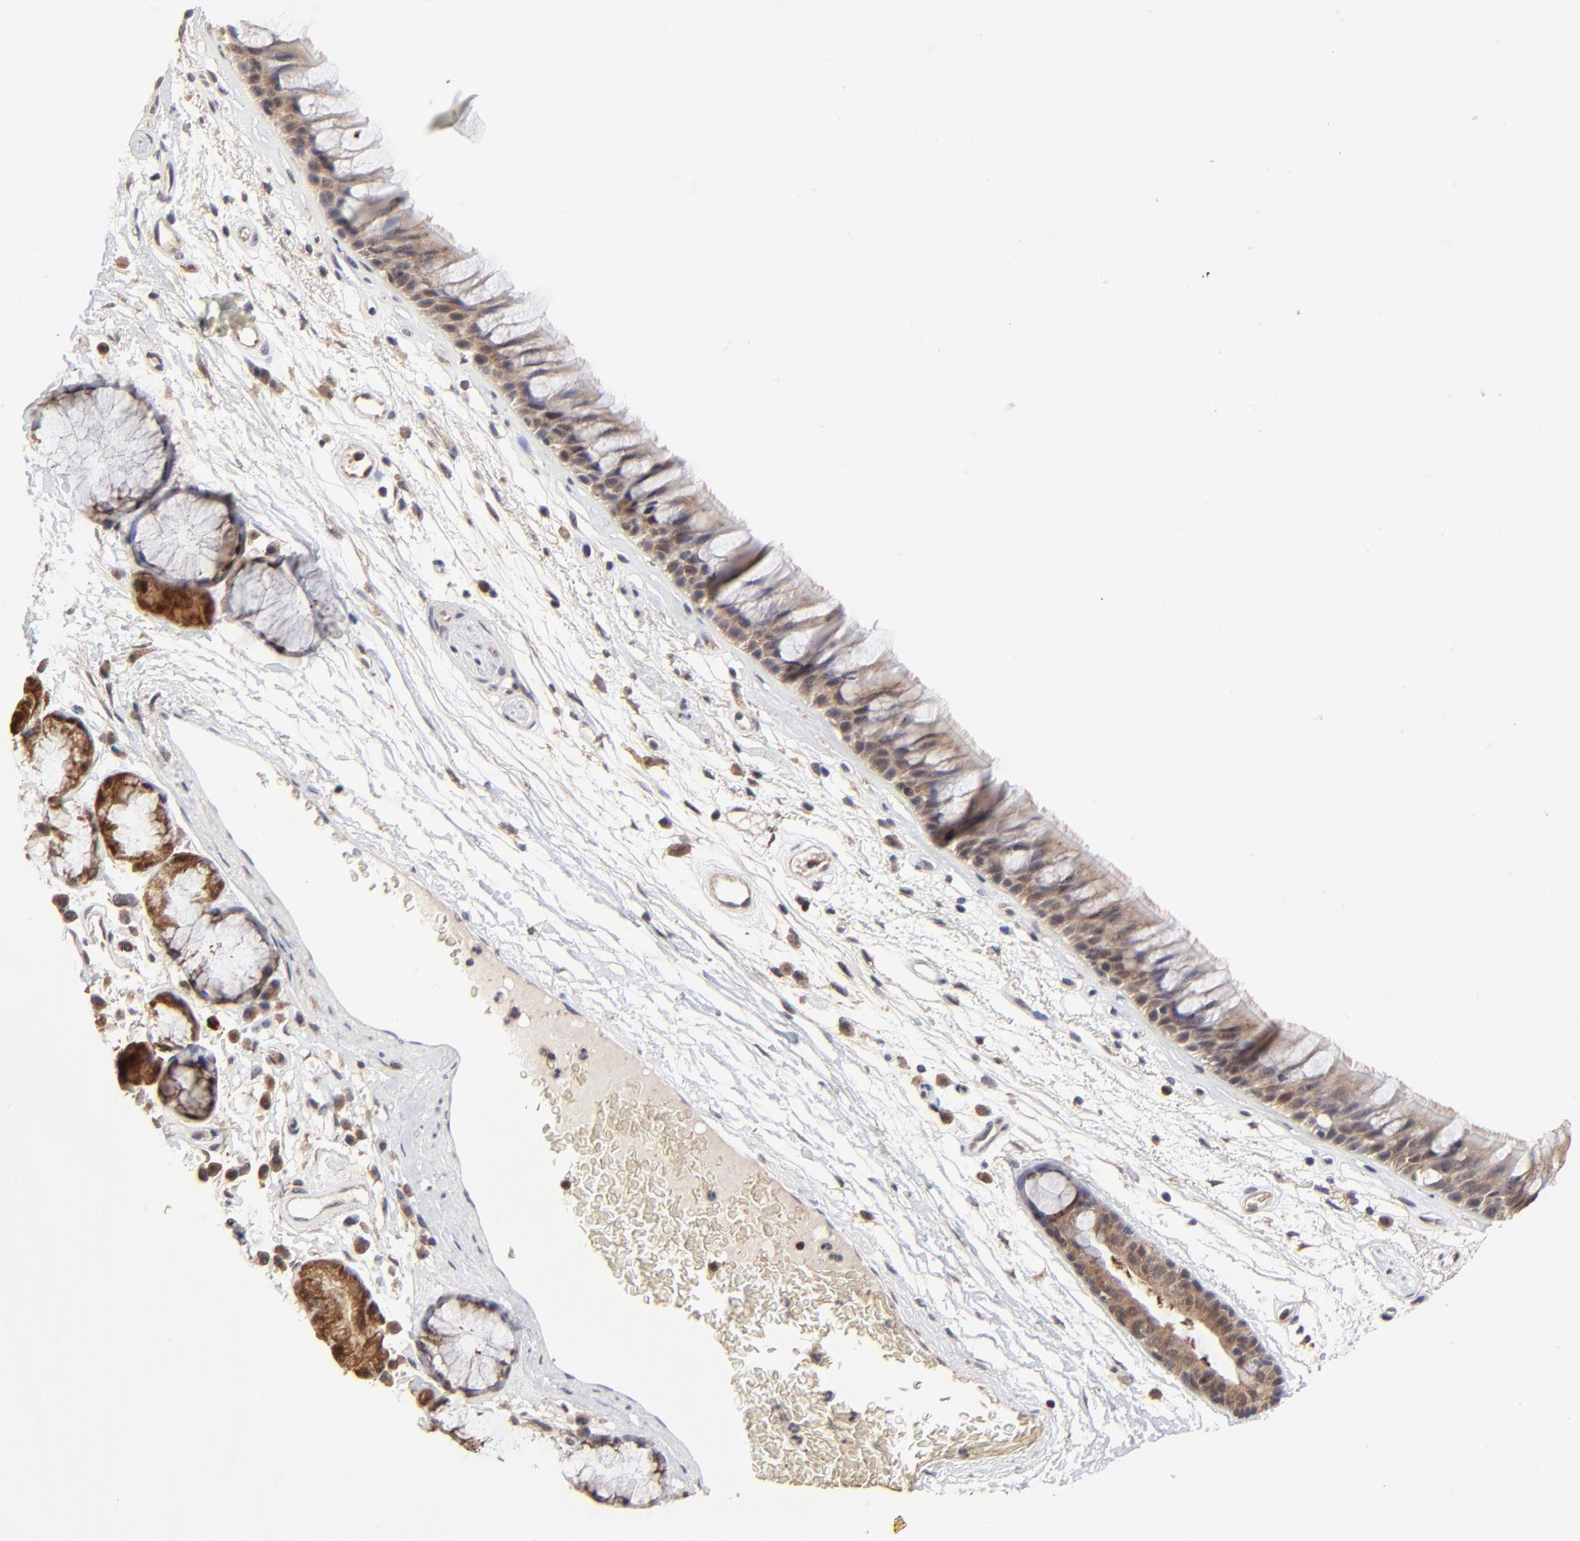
{"staining": {"intensity": "weak", "quantity": ">75%", "location": "cytoplasmic/membranous"}, "tissue": "bronchus", "cell_type": "Respiratory epithelial cells", "image_type": "normal", "snomed": [{"axis": "morphology", "description": "Normal tissue, NOS"}, {"axis": "morphology", "description": "Adenocarcinoma, NOS"}, {"axis": "topography", "description": "Bronchus"}, {"axis": "topography", "description": "Lung"}], "caption": "Immunohistochemistry (IHC) of normal bronchus demonstrates low levels of weak cytoplasmic/membranous staining in approximately >75% of respiratory epithelial cells.", "gene": "FRMD8", "patient": {"sex": "female", "age": 54}}